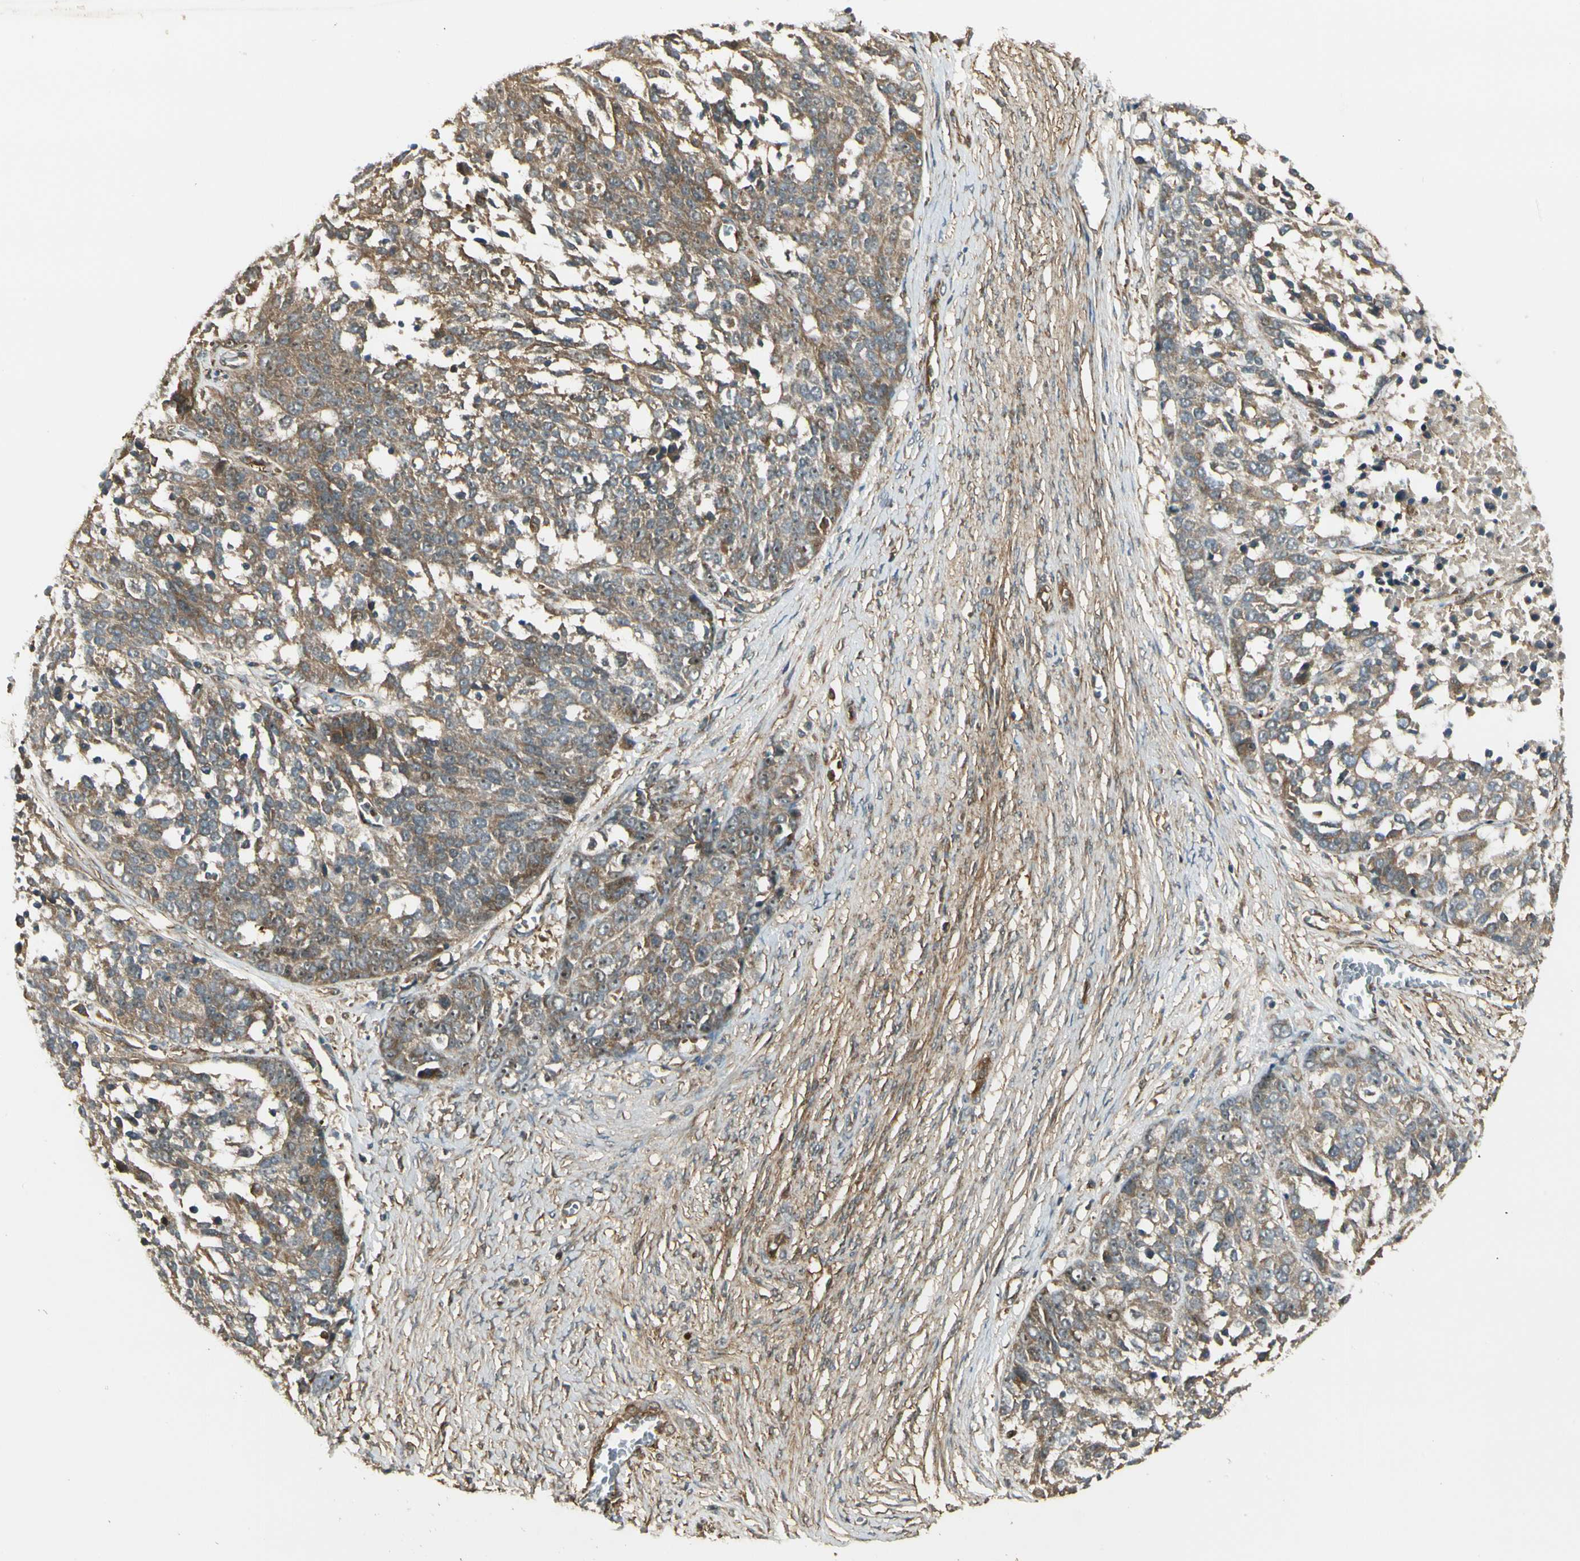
{"staining": {"intensity": "moderate", "quantity": ">75%", "location": "cytoplasmic/membranous"}, "tissue": "ovarian cancer", "cell_type": "Tumor cells", "image_type": "cancer", "snomed": [{"axis": "morphology", "description": "Cystadenocarcinoma, serous, NOS"}, {"axis": "topography", "description": "Ovary"}], "caption": "Ovarian serous cystadenocarcinoma was stained to show a protein in brown. There is medium levels of moderate cytoplasmic/membranous staining in about >75% of tumor cells.", "gene": "FKBP15", "patient": {"sex": "female", "age": 44}}